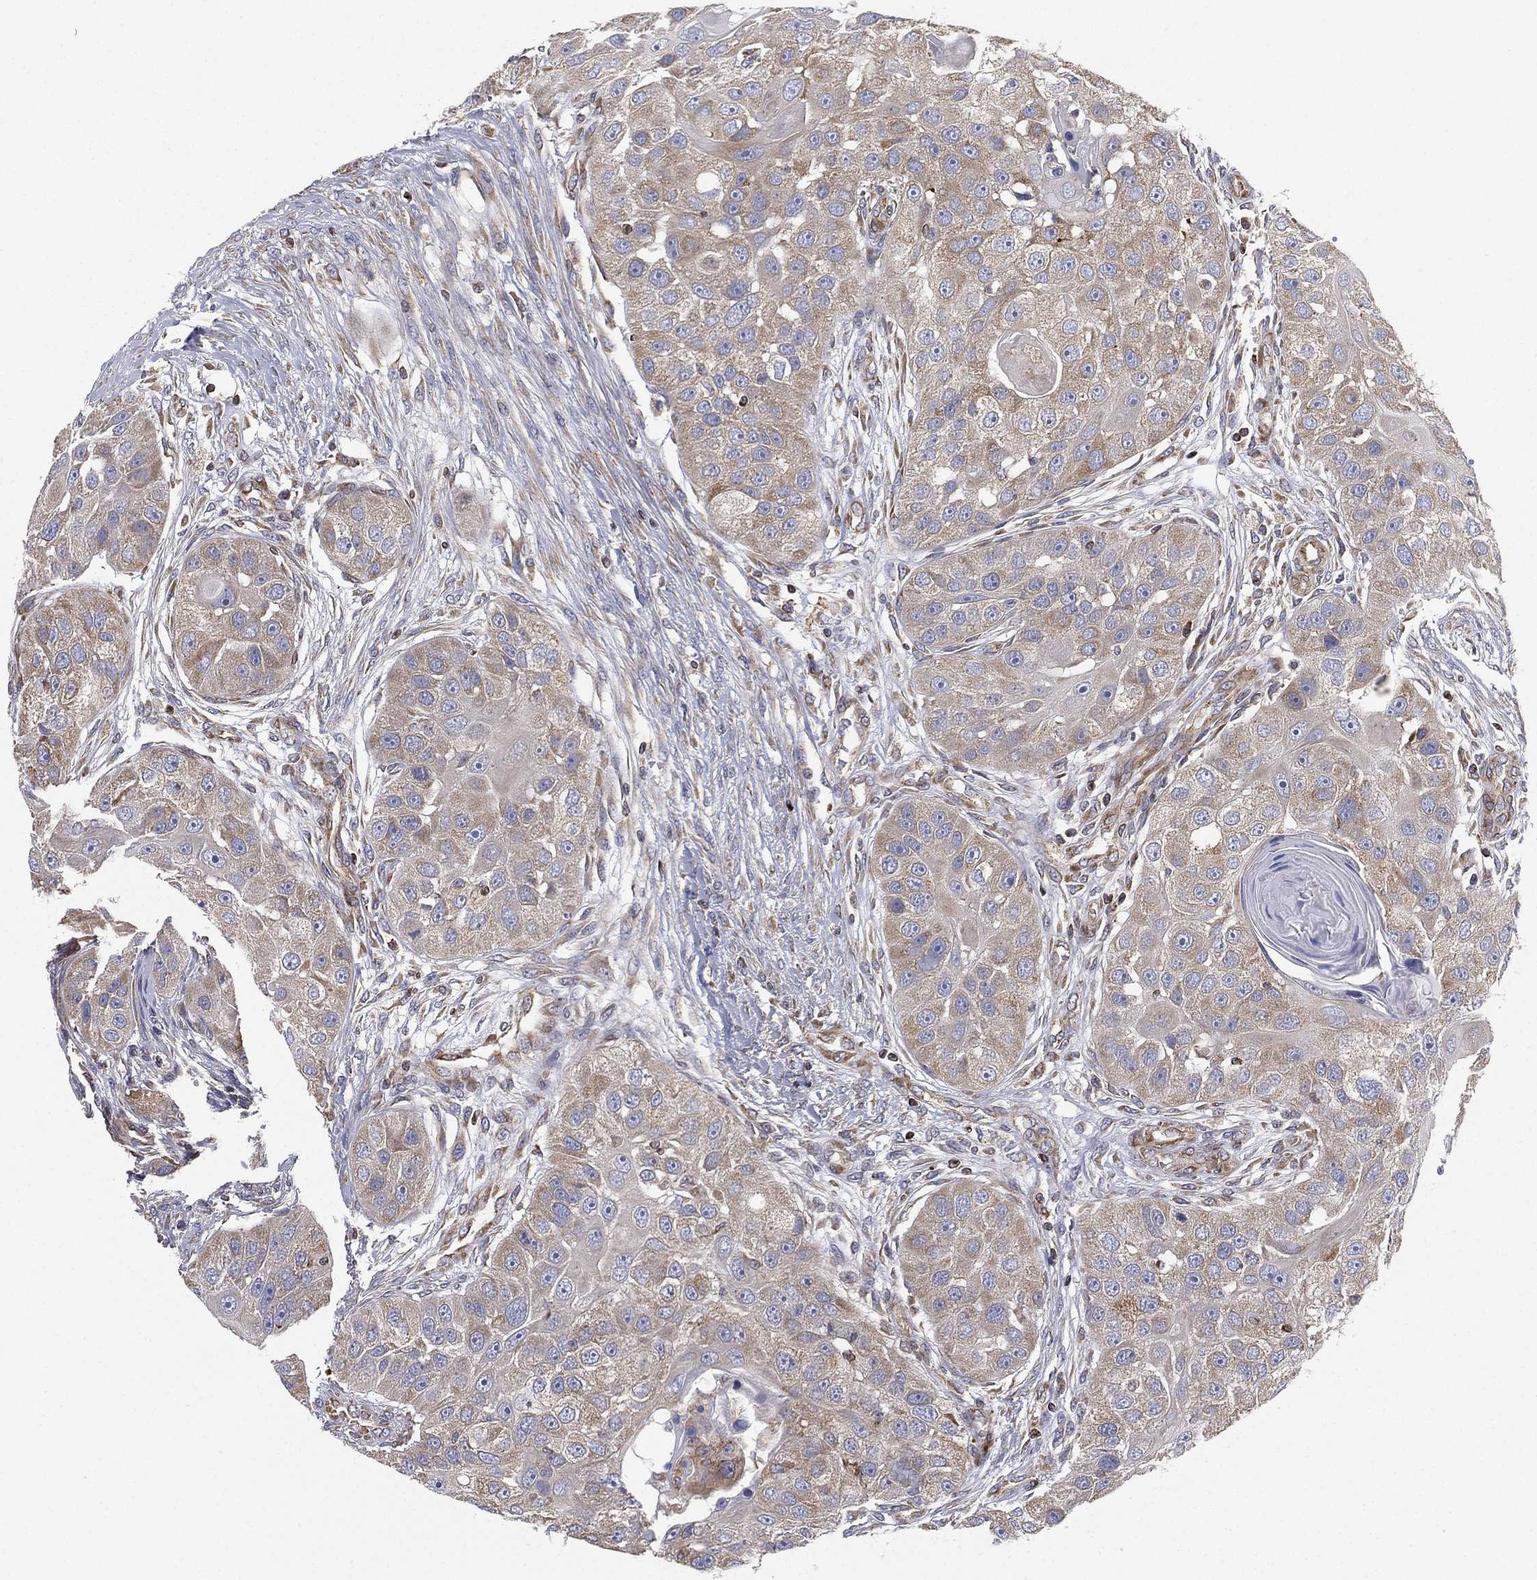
{"staining": {"intensity": "weak", "quantity": "<25%", "location": "cytoplasmic/membranous"}, "tissue": "head and neck cancer", "cell_type": "Tumor cells", "image_type": "cancer", "snomed": [{"axis": "morphology", "description": "Normal tissue, NOS"}, {"axis": "morphology", "description": "Squamous cell carcinoma, NOS"}, {"axis": "topography", "description": "Skeletal muscle"}, {"axis": "topography", "description": "Head-Neck"}], "caption": "This is an IHC micrograph of squamous cell carcinoma (head and neck). There is no expression in tumor cells.", "gene": "CYB5B", "patient": {"sex": "male", "age": 51}}